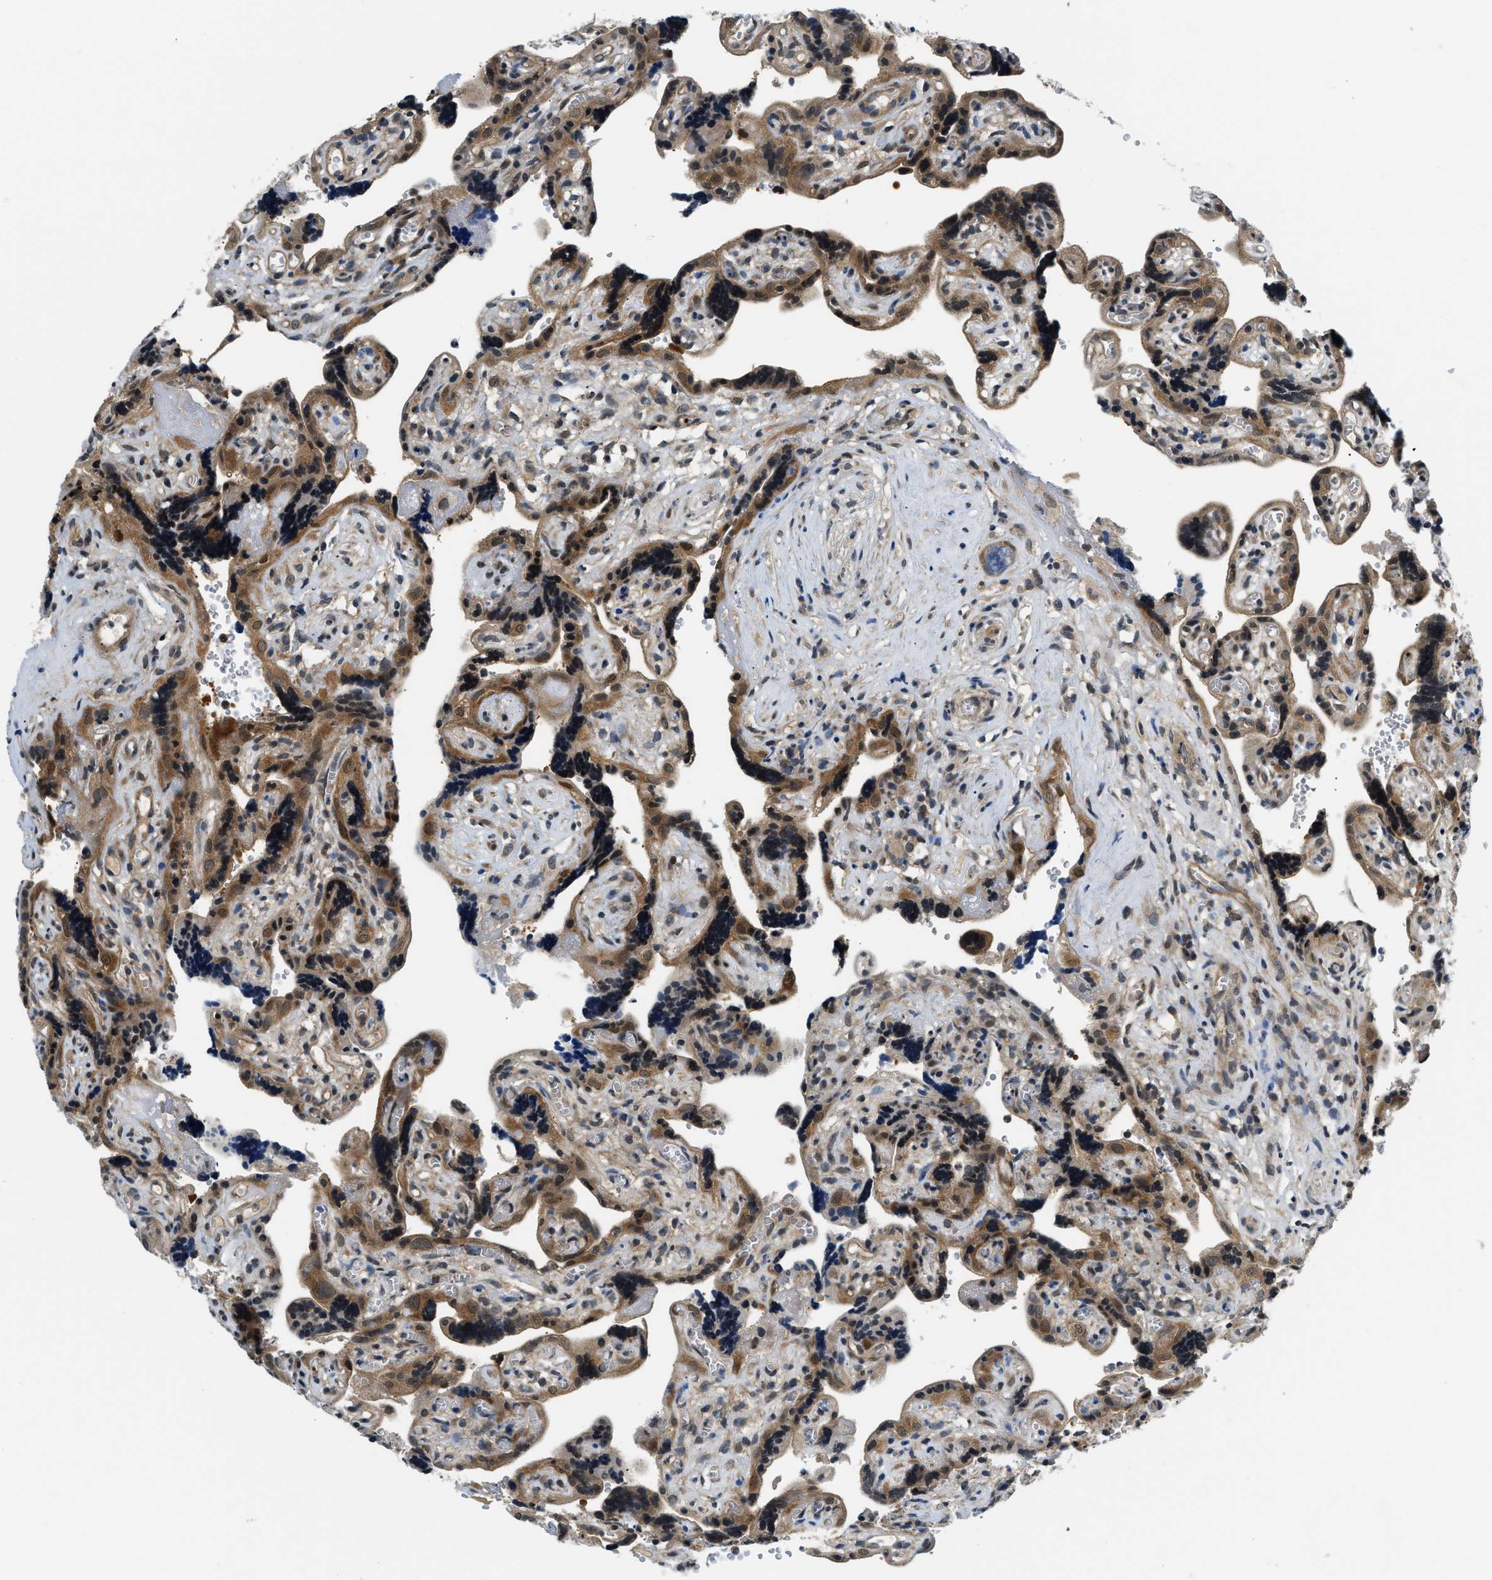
{"staining": {"intensity": "strong", "quantity": ">75%", "location": "cytoplasmic/membranous,nuclear"}, "tissue": "placenta", "cell_type": "Decidual cells", "image_type": "normal", "snomed": [{"axis": "morphology", "description": "Normal tissue, NOS"}, {"axis": "topography", "description": "Placenta"}], "caption": "DAB immunohistochemical staining of unremarkable placenta reveals strong cytoplasmic/membranous,nuclear protein expression in approximately >75% of decidual cells. (DAB (3,3'-diaminobenzidine) IHC, brown staining for protein, blue staining for nuclei).", "gene": "SMAD4", "patient": {"sex": "female", "age": 30}}